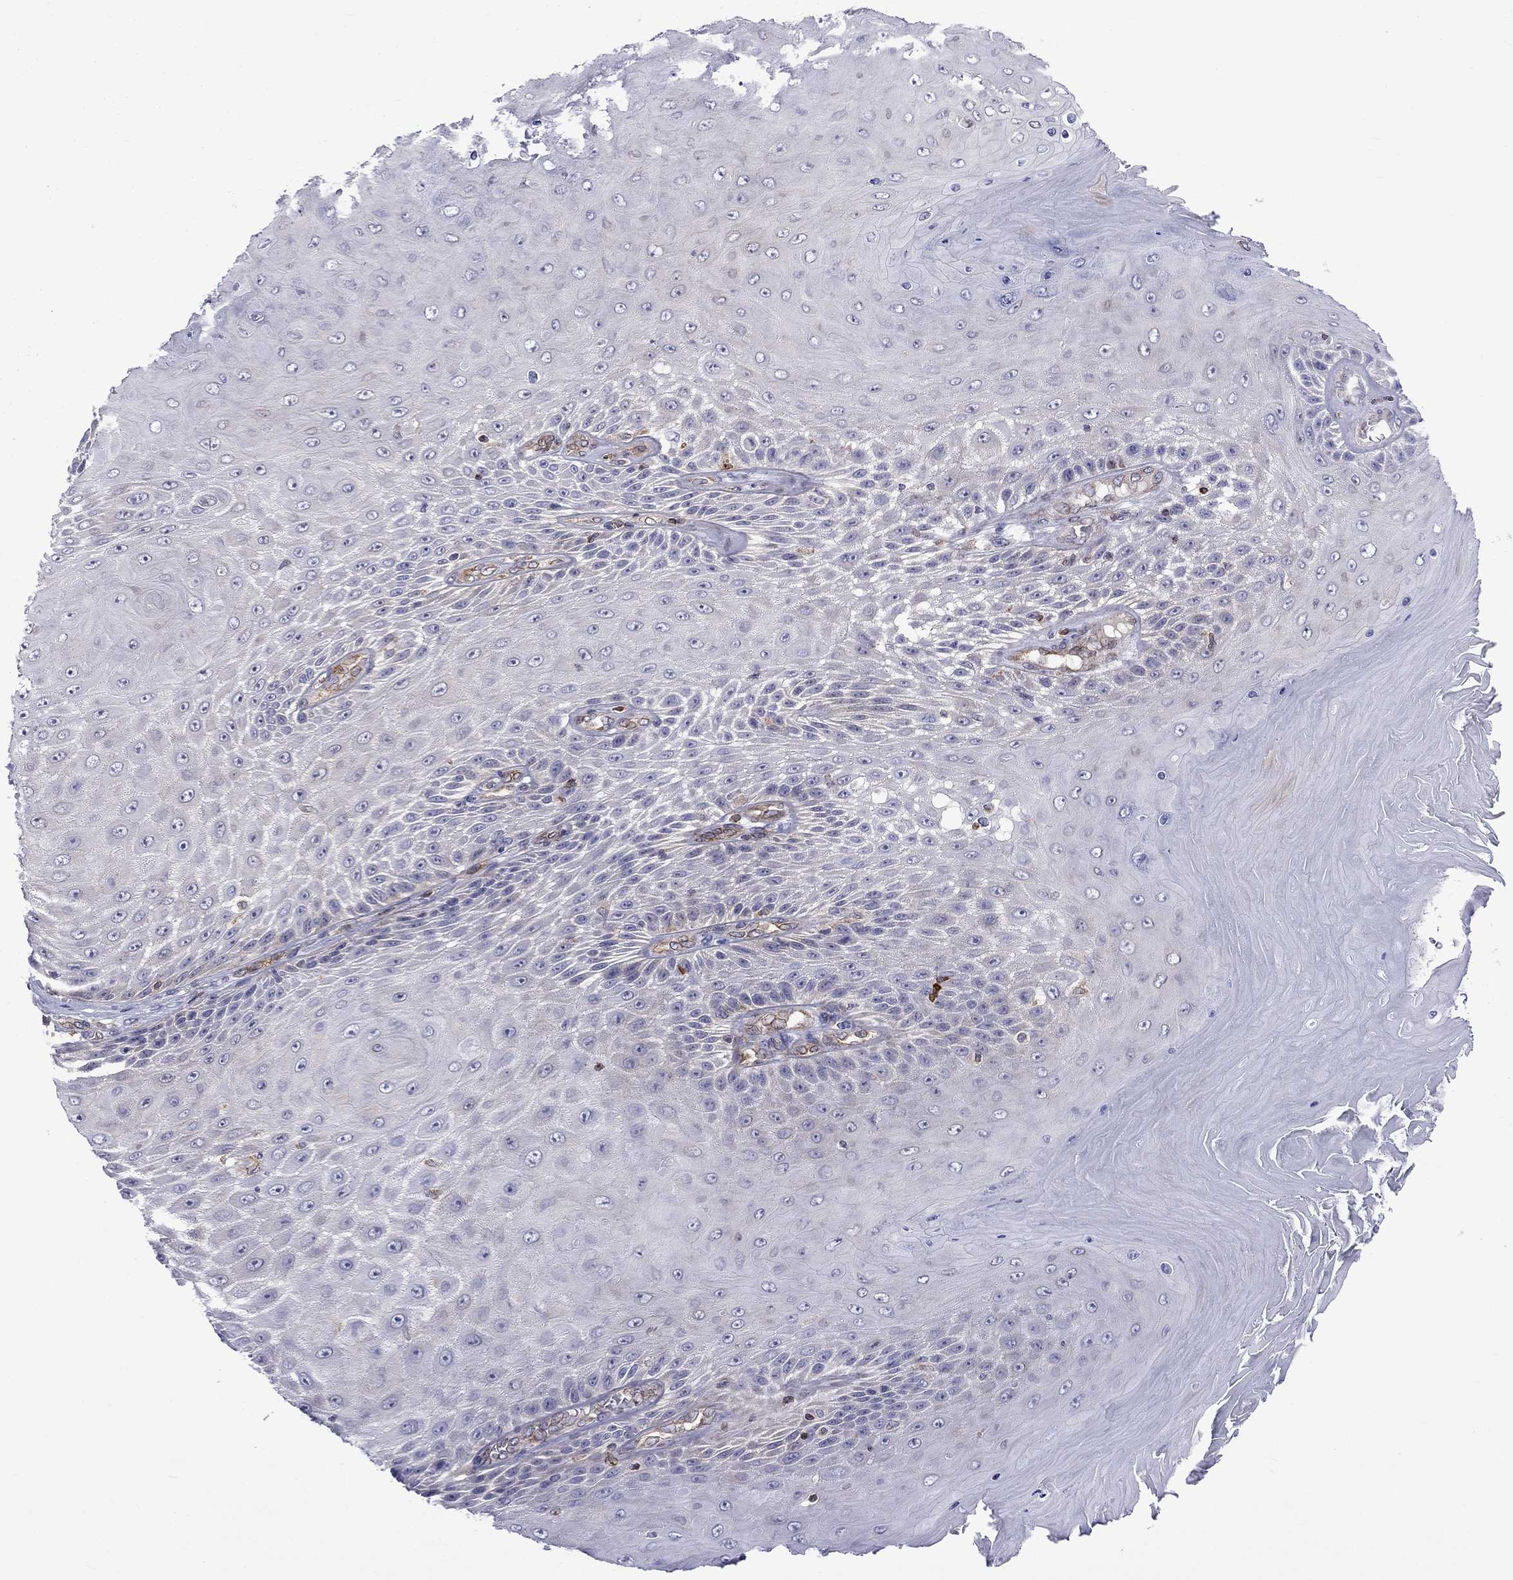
{"staining": {"intensity": "negative", "quantity": "none", "location": "none"}, "tissue": "skin cancer", "cell_type": "Tumor cells", "image_type": "cancer", "snomed": [{"axis": "morphology", "description": "Squamous cell carcinoma, NOS"}, {"axis": "topography", "description": "Skin"}], "caption": "Immunohistochemistry image of neoplastic tissue: human skin cancer (squamous cell carcinoma) stained with DAB (3,3'-diaminobenzidine) demonstrates no significant protein positivity in tumor cells. Brightfield microscopy of immunohistochemistry stained with DAB (brown) and hematoxylin (blue), captured at high magnification.", "gene": "GNAL", "patient": {"sex": "male", "age": 62}}